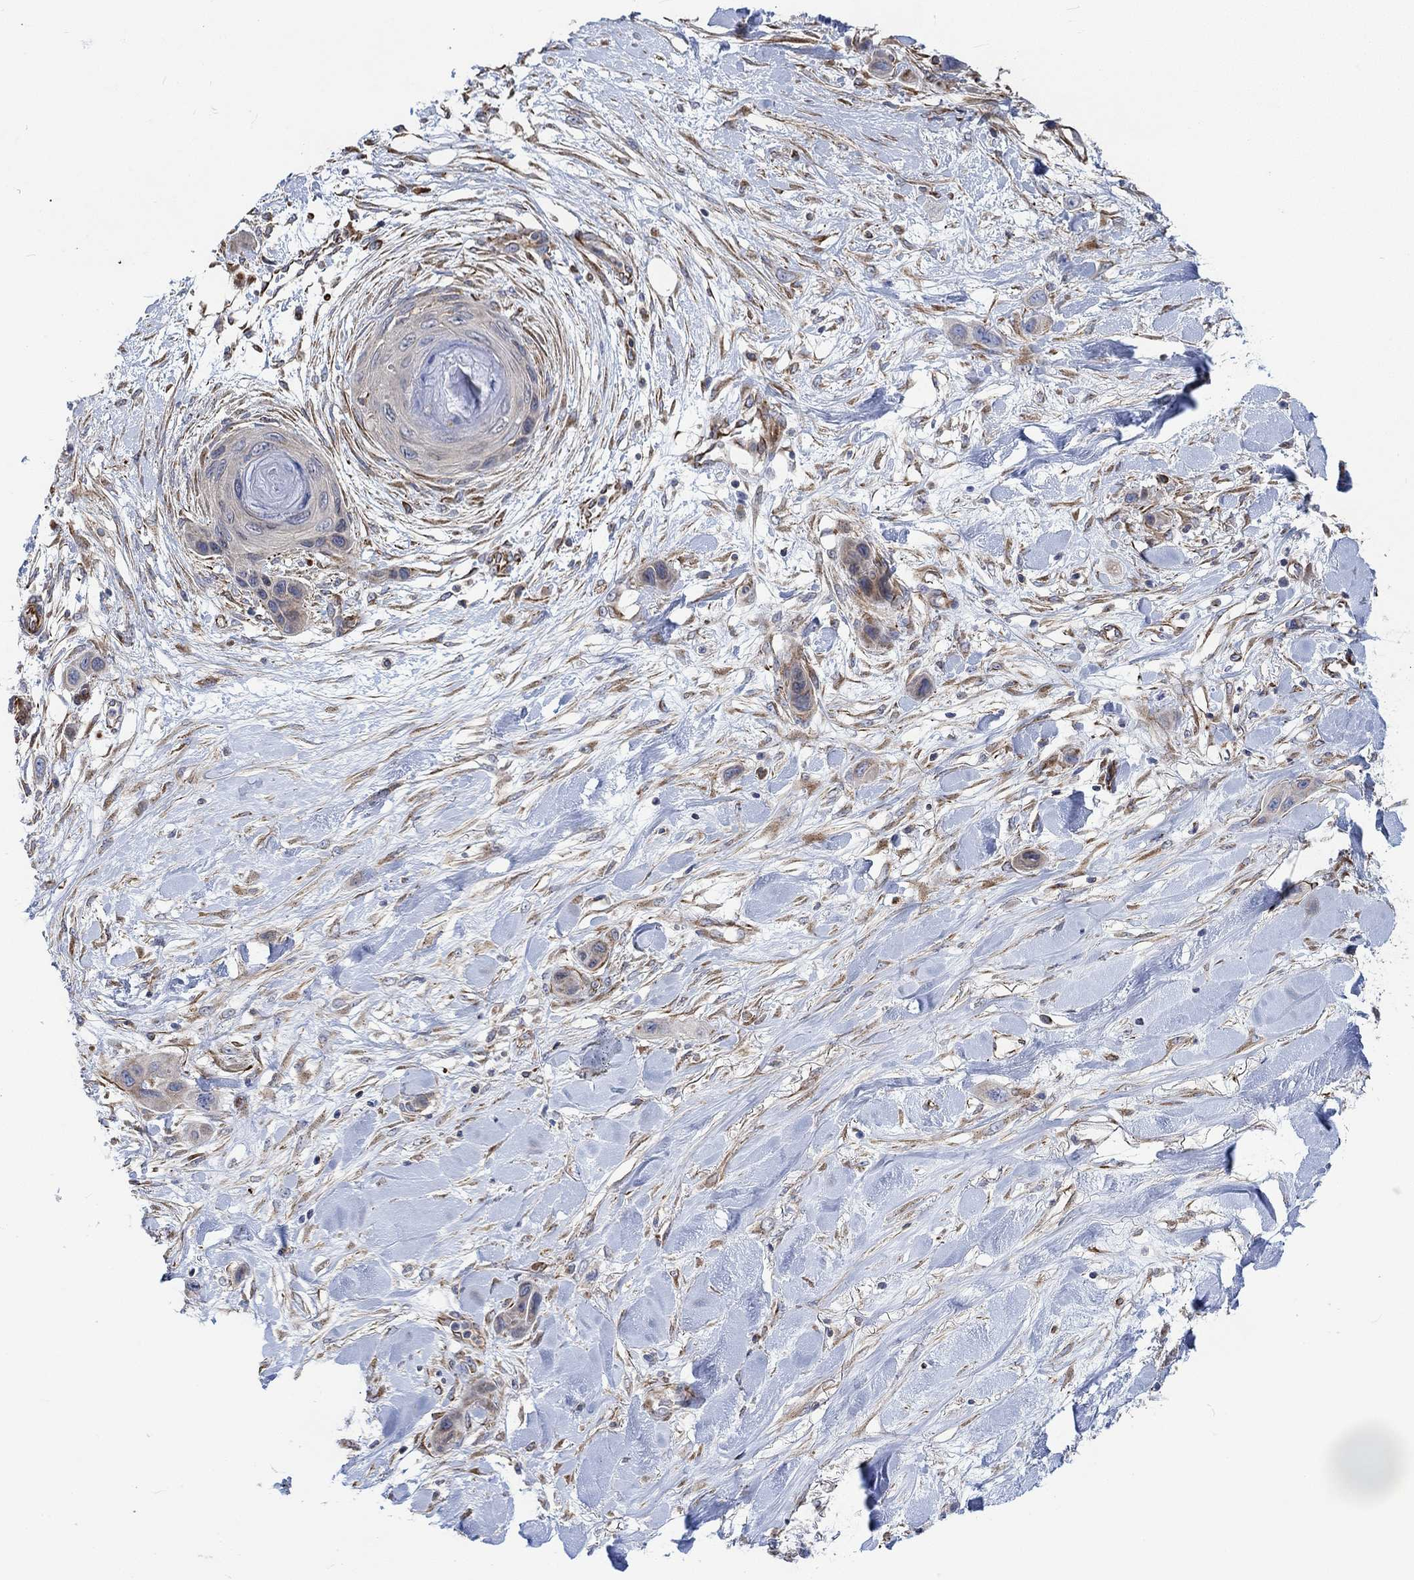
{"staining": {"intensity": "weak", "quantity": "25%-75%", "location": "cytoplasmic/membranous"}, "tissue": "skin cancer", "cell_type": "Tumor cells", "image_type": "cancer", "snomed": [{"axis": "morphology", "description": "Squamous cell carcinoma, NOS"}, {"axis": "topography", "description": "Skin"}], "caption": "The photomicrograph shows immunohistochemical staining of squamous cell carcinoma (skin). There is weak cytoplasmic/membranous positivity is identified in about 25%-75% of tumor cells. The protein of interest is stained brown, and the nuclei are stained in blue (DAB (3,3'-diaminobenzidine) IHC with brightfield microscopy, high magnification).", "gene": "CAMK1D", "patient": {"sex": "male", "age": 79}}